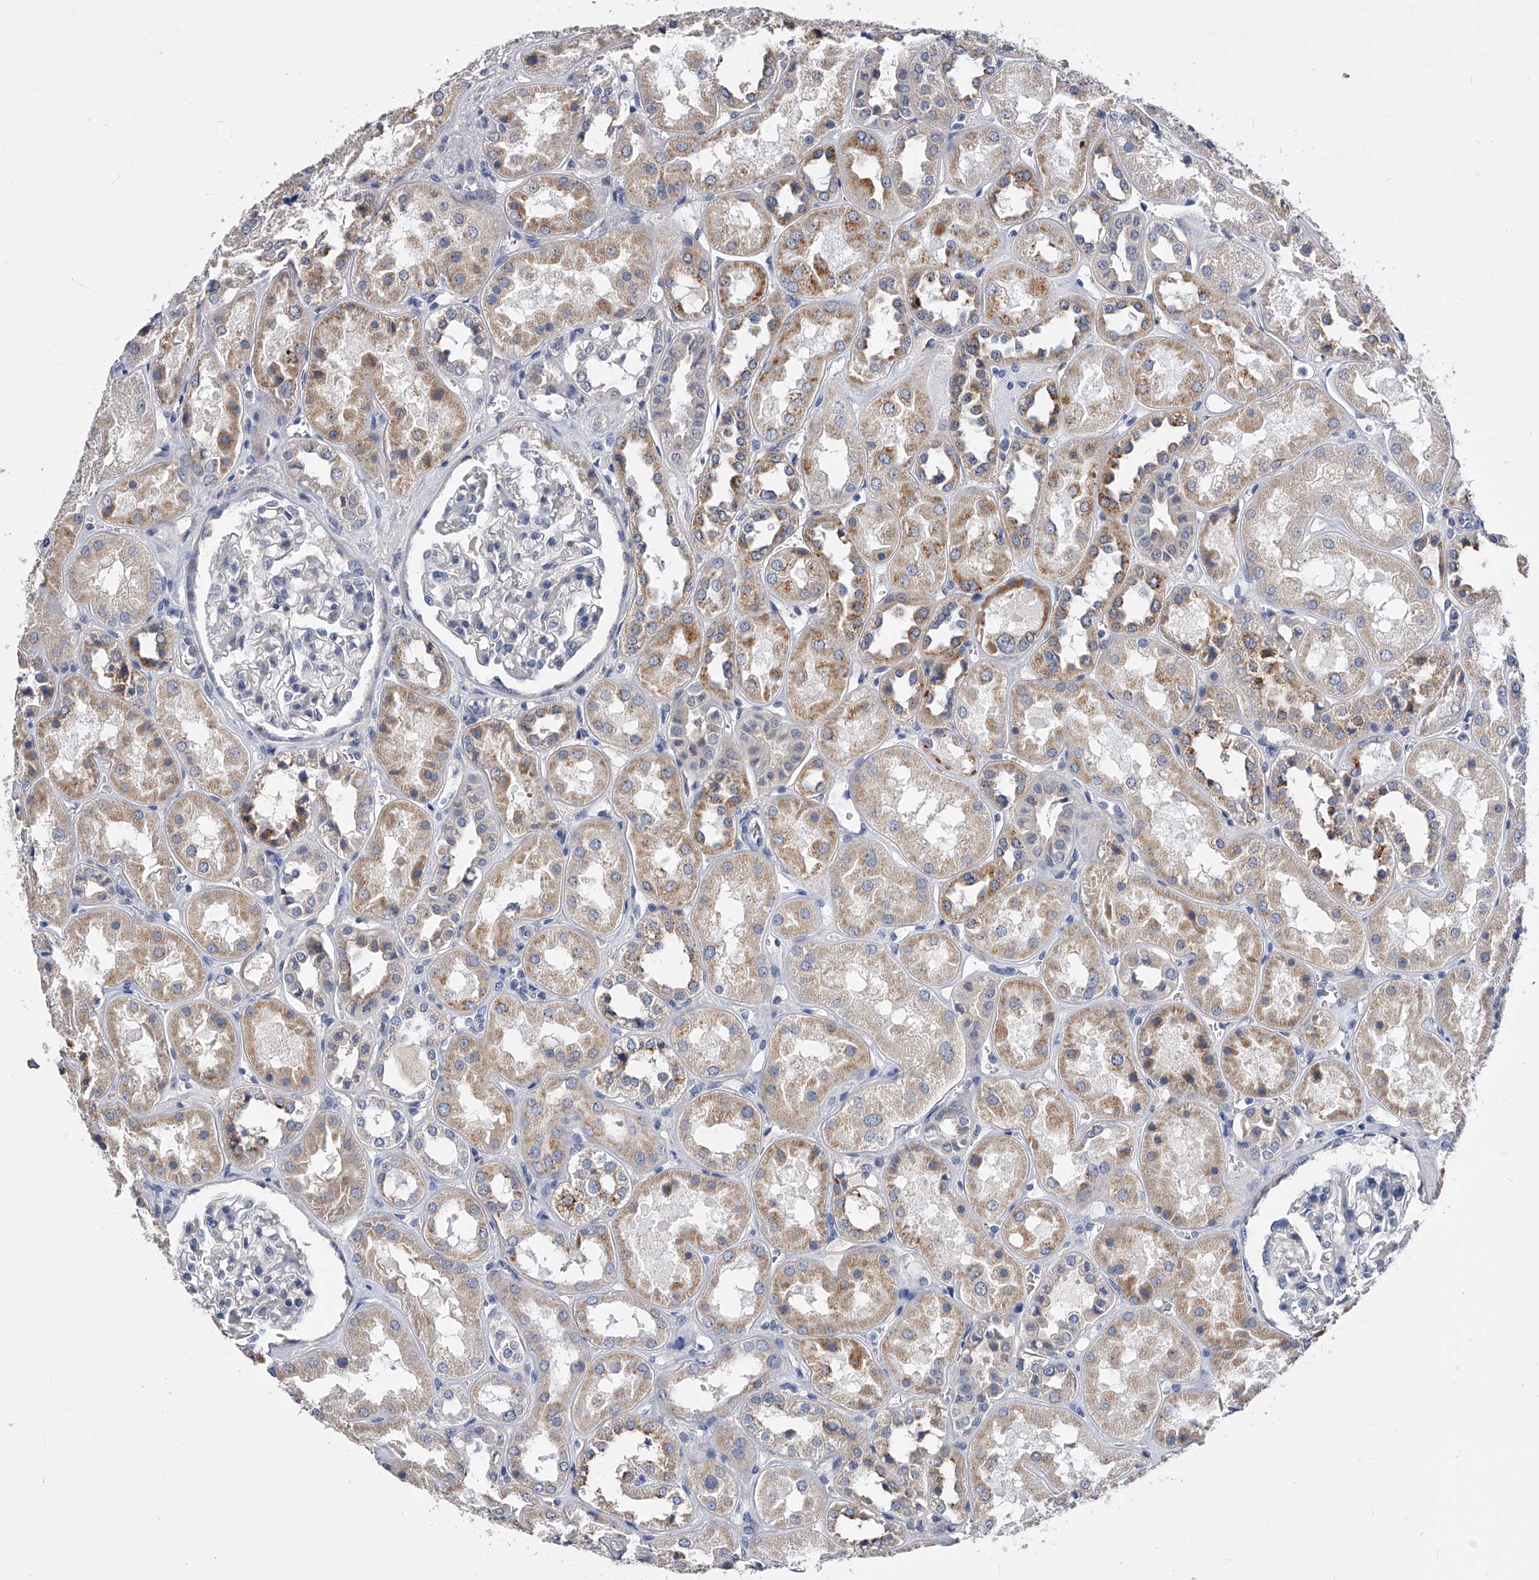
{"staining": {"intensity": "negative", "quantity": "none", "location": "none"}, "tissue": "kidney", "cell_type": "Cells in glomeruli", "image_type": "normal", "snomed": [{"axis": "morphology", "description": "Normal tissue, NOS"}, {"axis": "topography", "description": "Kidney"}], "caption": "This is a photomicrograph of immunohistochemistry staining of benign kidney, which shows no positivity in cells in glomeruli. The staining was performed using DAB (3,3'-diaminobenzidine) to visualize the protein expression in brown, while the nuclei were stained in blue with hematoxylin (Magnification: 20x).", "gene": "ZNF529", "patient": {"sex": "male", "age": 70}}